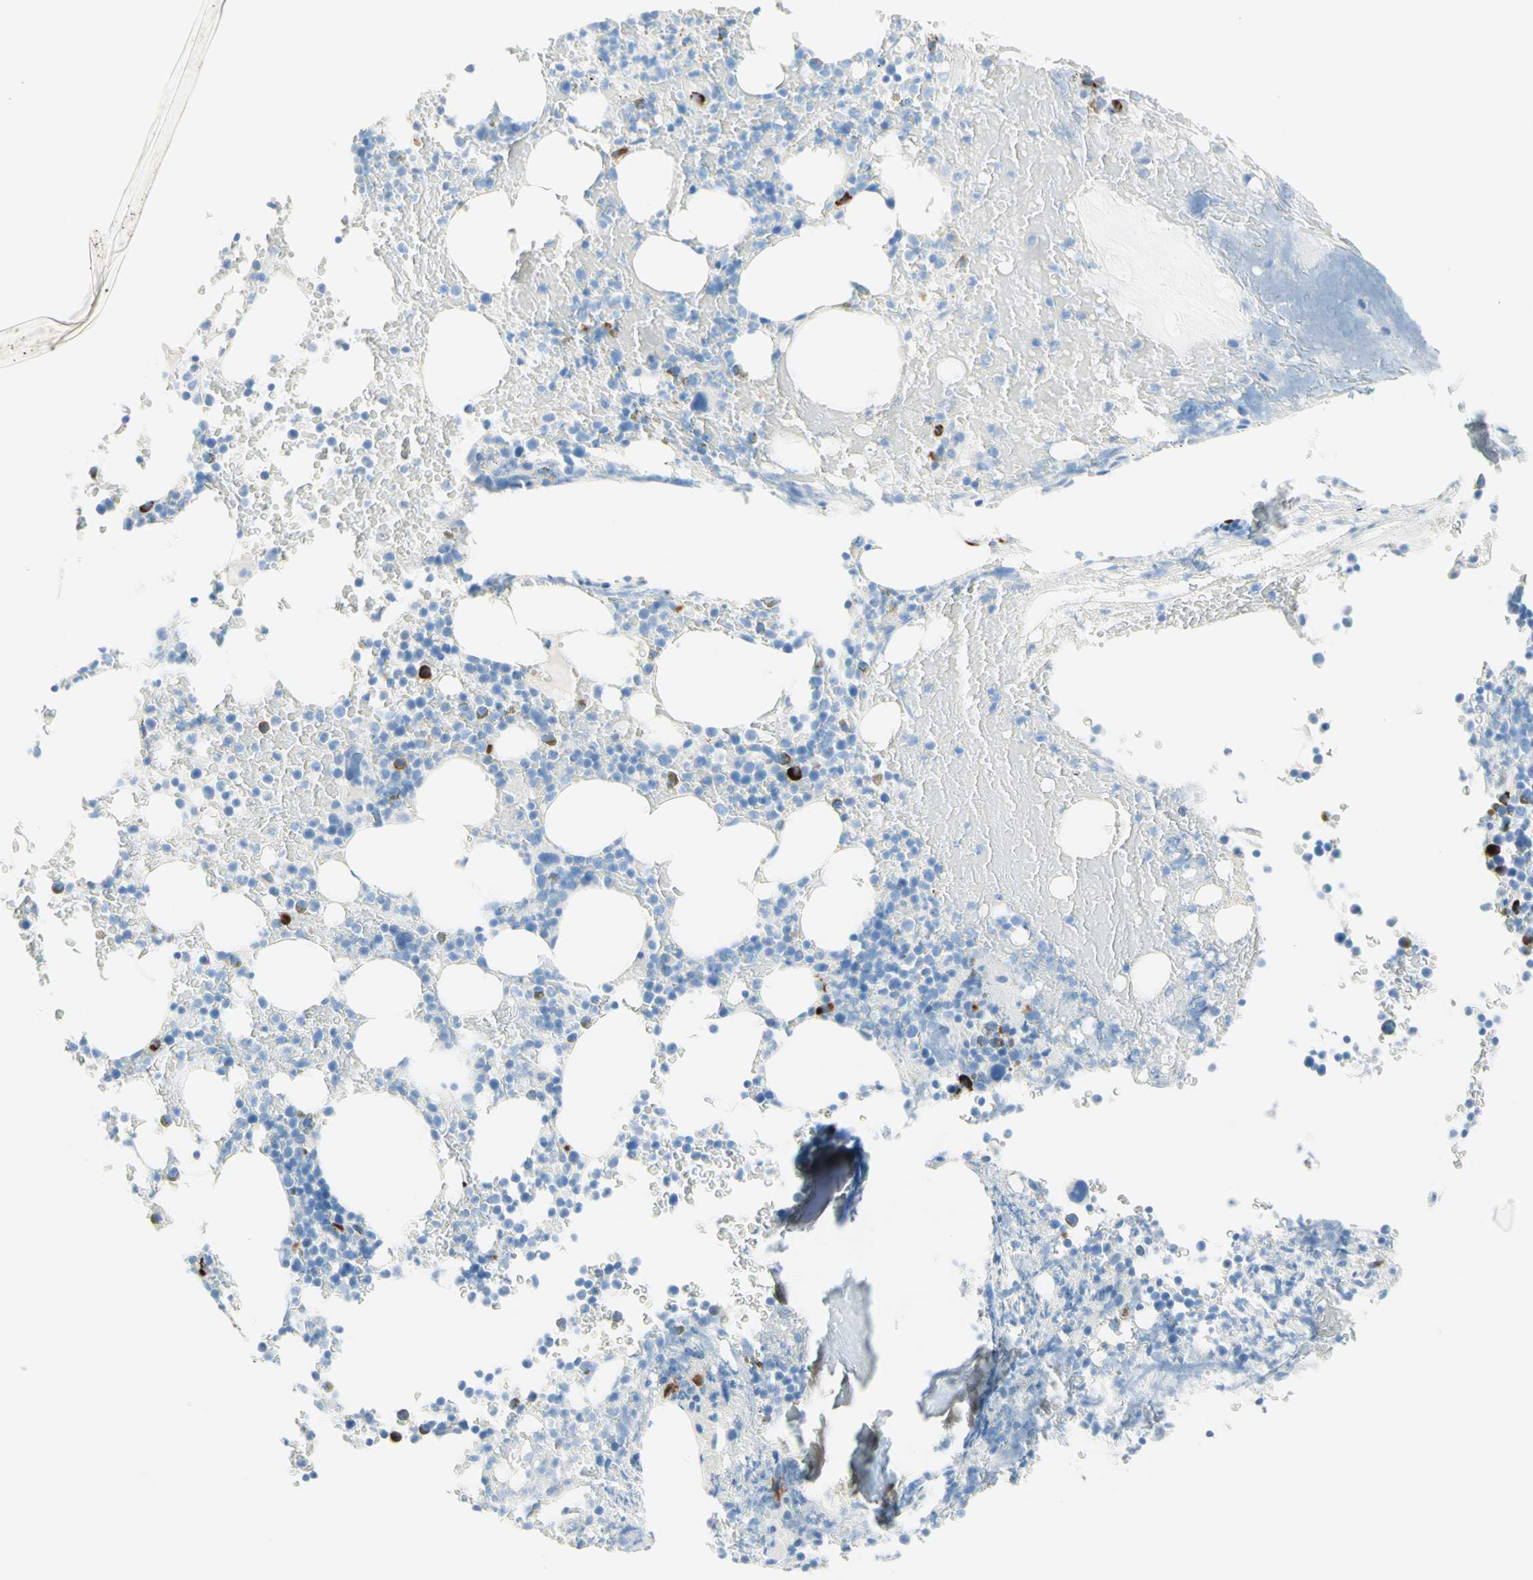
{"staining": {"intensity": "moderate", "quantity": "<25%", "location": "cytoplasmic/membranous"}, "tissue": "bone marrow", "cell_type": "Hematopoietic cells", "image_type": "normal", "snomed": [{"axis": "morphology", "description": "Normal tissue, NOS"}, {"axis": "topography", "description": "Bone marrow"}], "caption": "Hematopoietic cells show moderate cytoplasmic/membranous positivity in approximately <25% of cells in normal bone marrow. The staining was performed using DAB (3,3'-diaminobenzidine) to visualize the protein expression in brown, while the nuclei were stained in blue with hematoxylin (Magnification: 20x).", "gene": "IL6ST", "patient": {"sex": "female", "age": 66}}